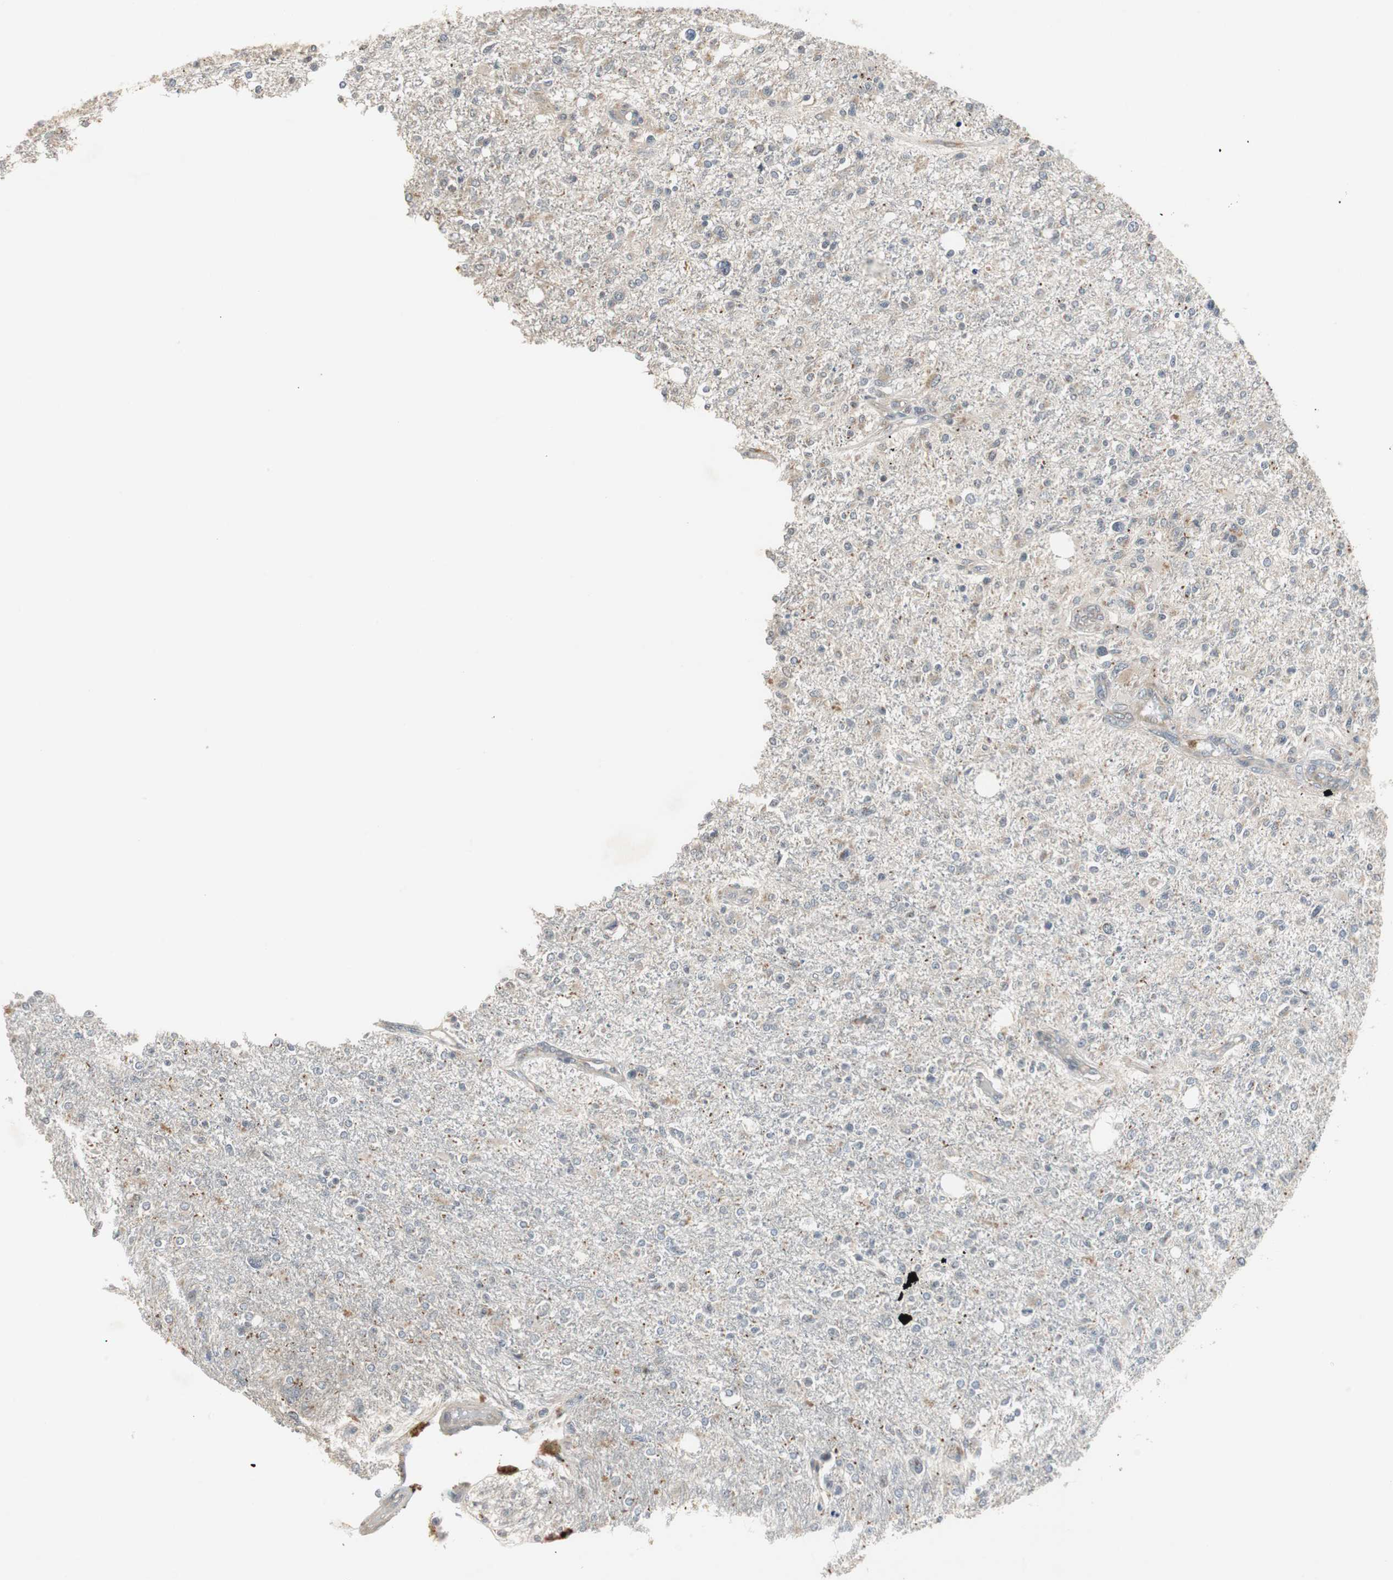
{"staining": {"intensity": "weak", "quantity": "<25%", "location": "cytoplasmic/membranous"}, "tissue": "glioma", "cell_type": "Tumor cells", "image_type": "cancer", "snomed": [{"axis": "morphology", "description": "Glioma, malignant, High grade"}, {"axis": "topography", "description": "Cerebral cortex"}], "caption": "This is an immunohistochemistry (IHC) histopathology image of glioma. There is no positivity in tumor cells.", "gene": "SNX4", "patient": {"sex": "male", "age": 76}}